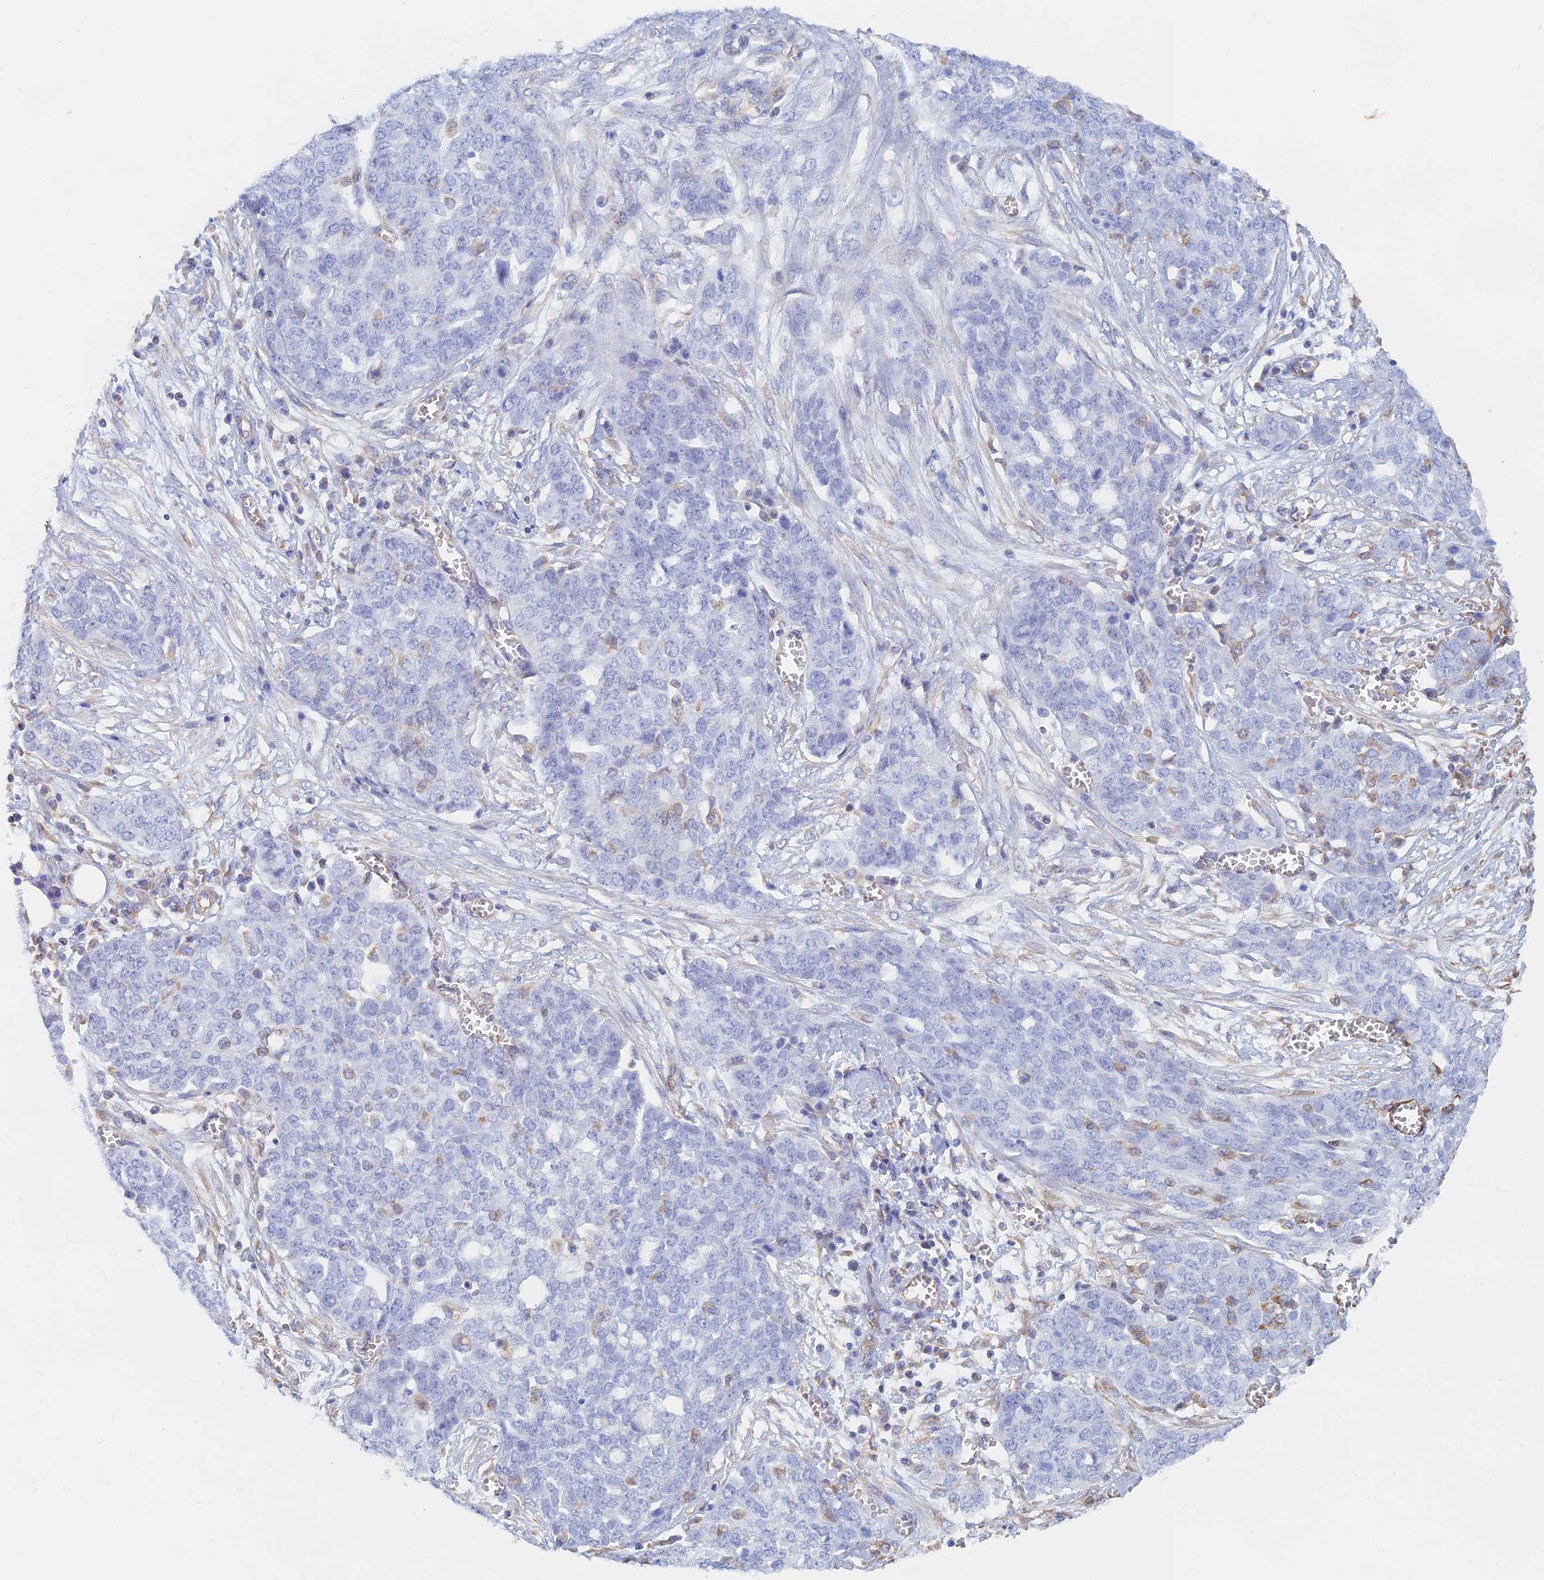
{"staining": {"intensity": "negative", "quantity": "none", "location": "none"}, "tissue": "ovarian cancer", "cell_type": "Tumor cells", "image_type": "cancer", "snomed": [{"axis": "morphology", "description": "Cystadenocarcinoma, serous, NOS"}, {"axis": "topography", "description": "Soft tissue"}, {"axis": "topography", "description": "Ovary"}], "caption": "The immunohistochemistry histopathology image has no significant staining in tumor cells of serous cystadenocarcinoma (ovarian) tissue.", "gene": "RMC1", "patient": {"sex": "female", "age": 57}}